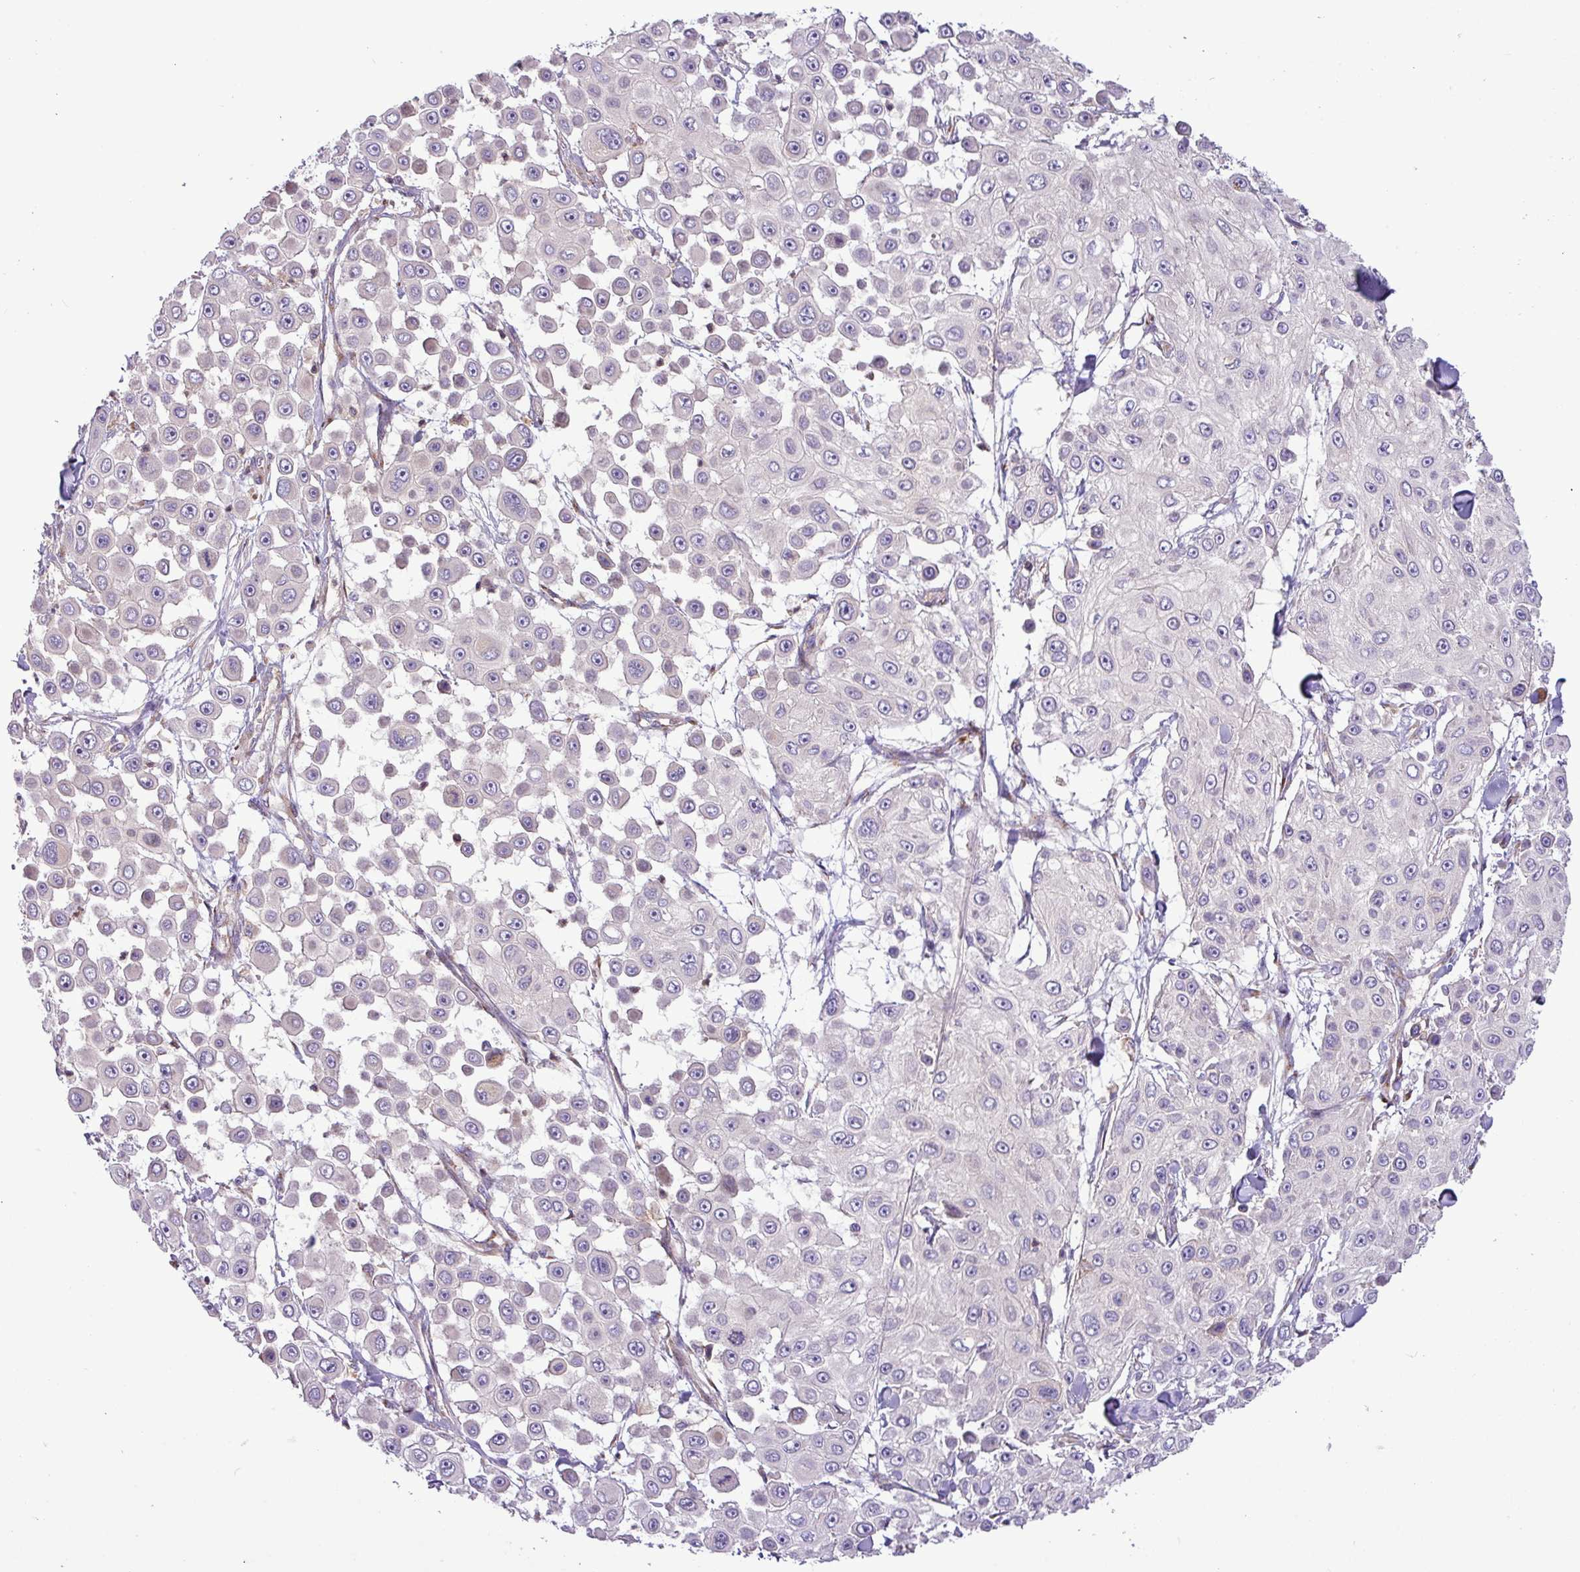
{"staining": {"intensity": "negative", "quantity": "none", "location": "none"}, "tissue": "skin cancer", "cell_type": "Tumor cells", "image_type": "cancer", "snomed": [{"axis": "morphology", "description": "Squamous cell carcinoma, NOS"}, {"axis": "topography", "description": "Skin"}], "caption": "This histopathology image is of skin cancer (squamous cell carcinoma) stained with immunohistochemistry (IHC) to label a protein in brown with the nuclei are counter-stained blue. There is no positivity in tumor cells. The staining was performed using DAB to visualize the protein expression in brown, while the nuclei were stained in blue with hematoxylin (Magnification: 20x).", "gene": "RAB19", "patient": {"sex": "male", "age": 67}}